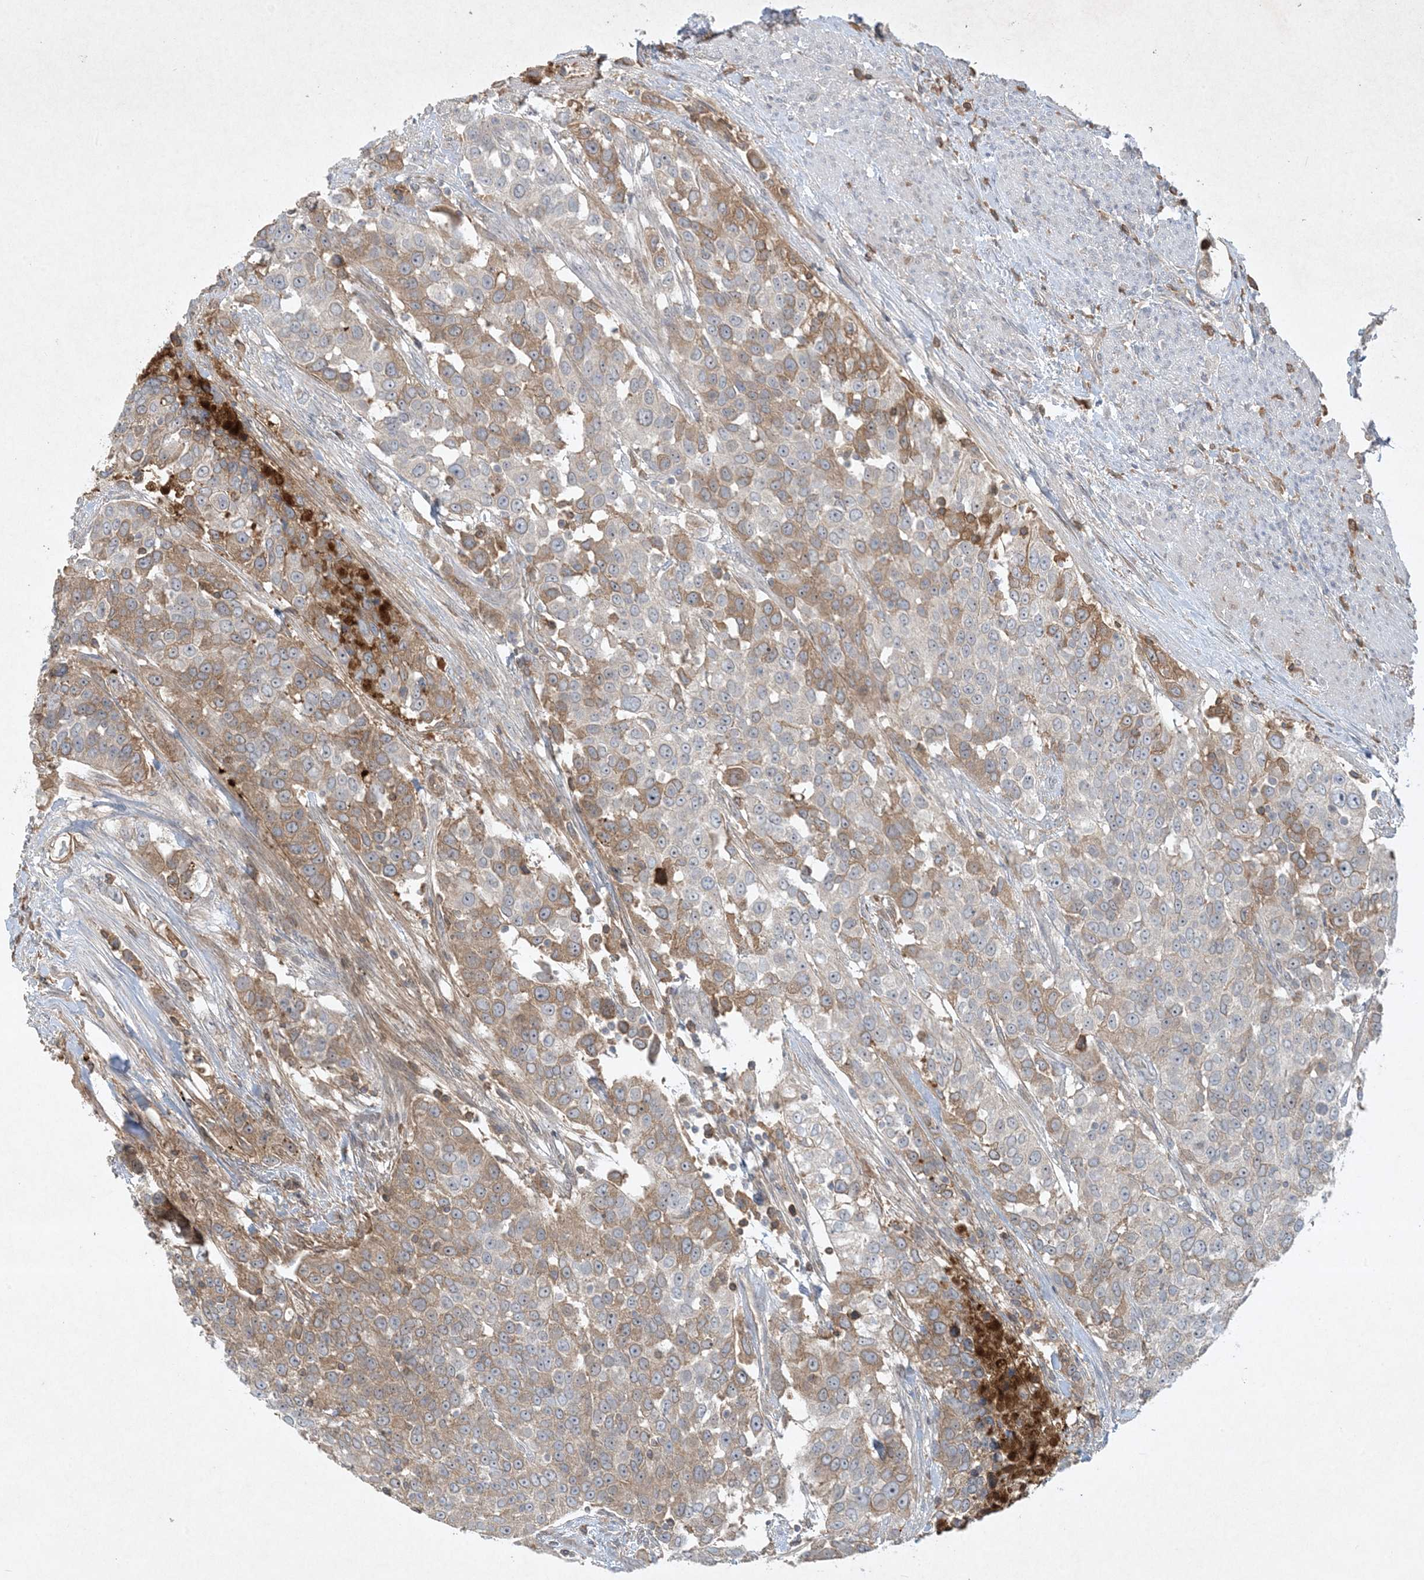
{"staining": {"intensity": "moderate", "quantity": "25%-75%", "location": "cytoplasmic/membranous"}, "tissue": "urothelial cancer", "cell_type": "Tumor cells", "image_type": "cancer", "snomed": [{"axis": "morphology", "description": "Urothelial carcinoma, High grade"}, {"axis": "topography", "description": "Urinary bladder"}], "caption": "Moderate cytoplasmic/membranous staining for a protein is present in approximately 25%-75% of tumor cells of urothelial cancer using immunohistochemistry.", "gene": "FETUB", "patient": {"sex": "female", "age": 80}}